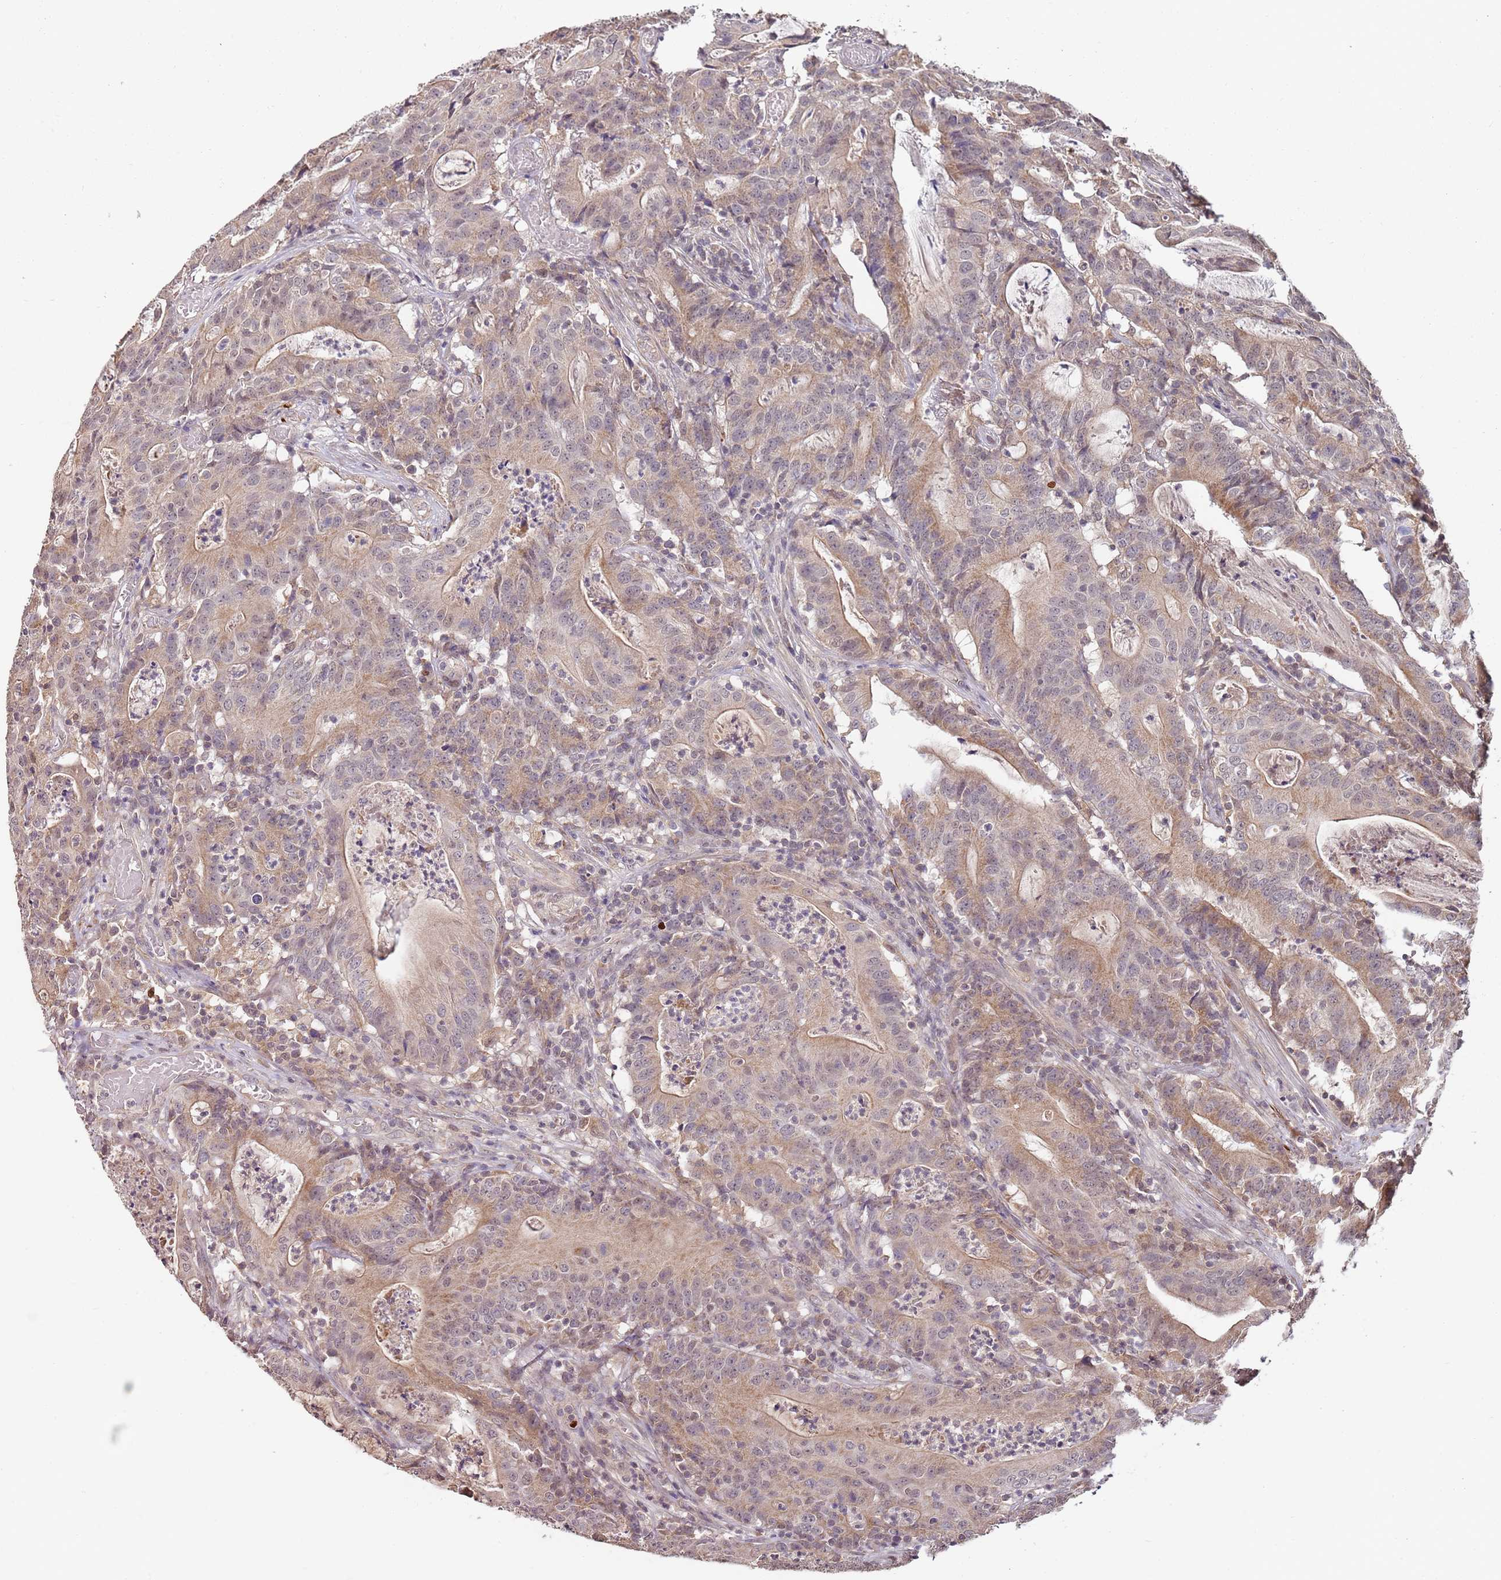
{"staining": {"intensity": "weak", "quantity": ">75%", "location": "cytoplasmic/membranous,nuclear"}, "tissue": "colorectal cancer", "cell_type": "Tumor cells", "image_type": "cancer", "snomed": [{"axis": "morphology", "description": "Adenocarcinoma, NOS"}, {"axis": "topography", "description": "Colon"}], "caption": "There is low levels of weak cytoplasmic/membranous and nuclear staining in tumor cells of colorectal adenocarcinoma, as demonstrated by immunohistochemical staining (brown color).", "gene": "LIN37", "patient": {"sex": "male", "age": 83}}